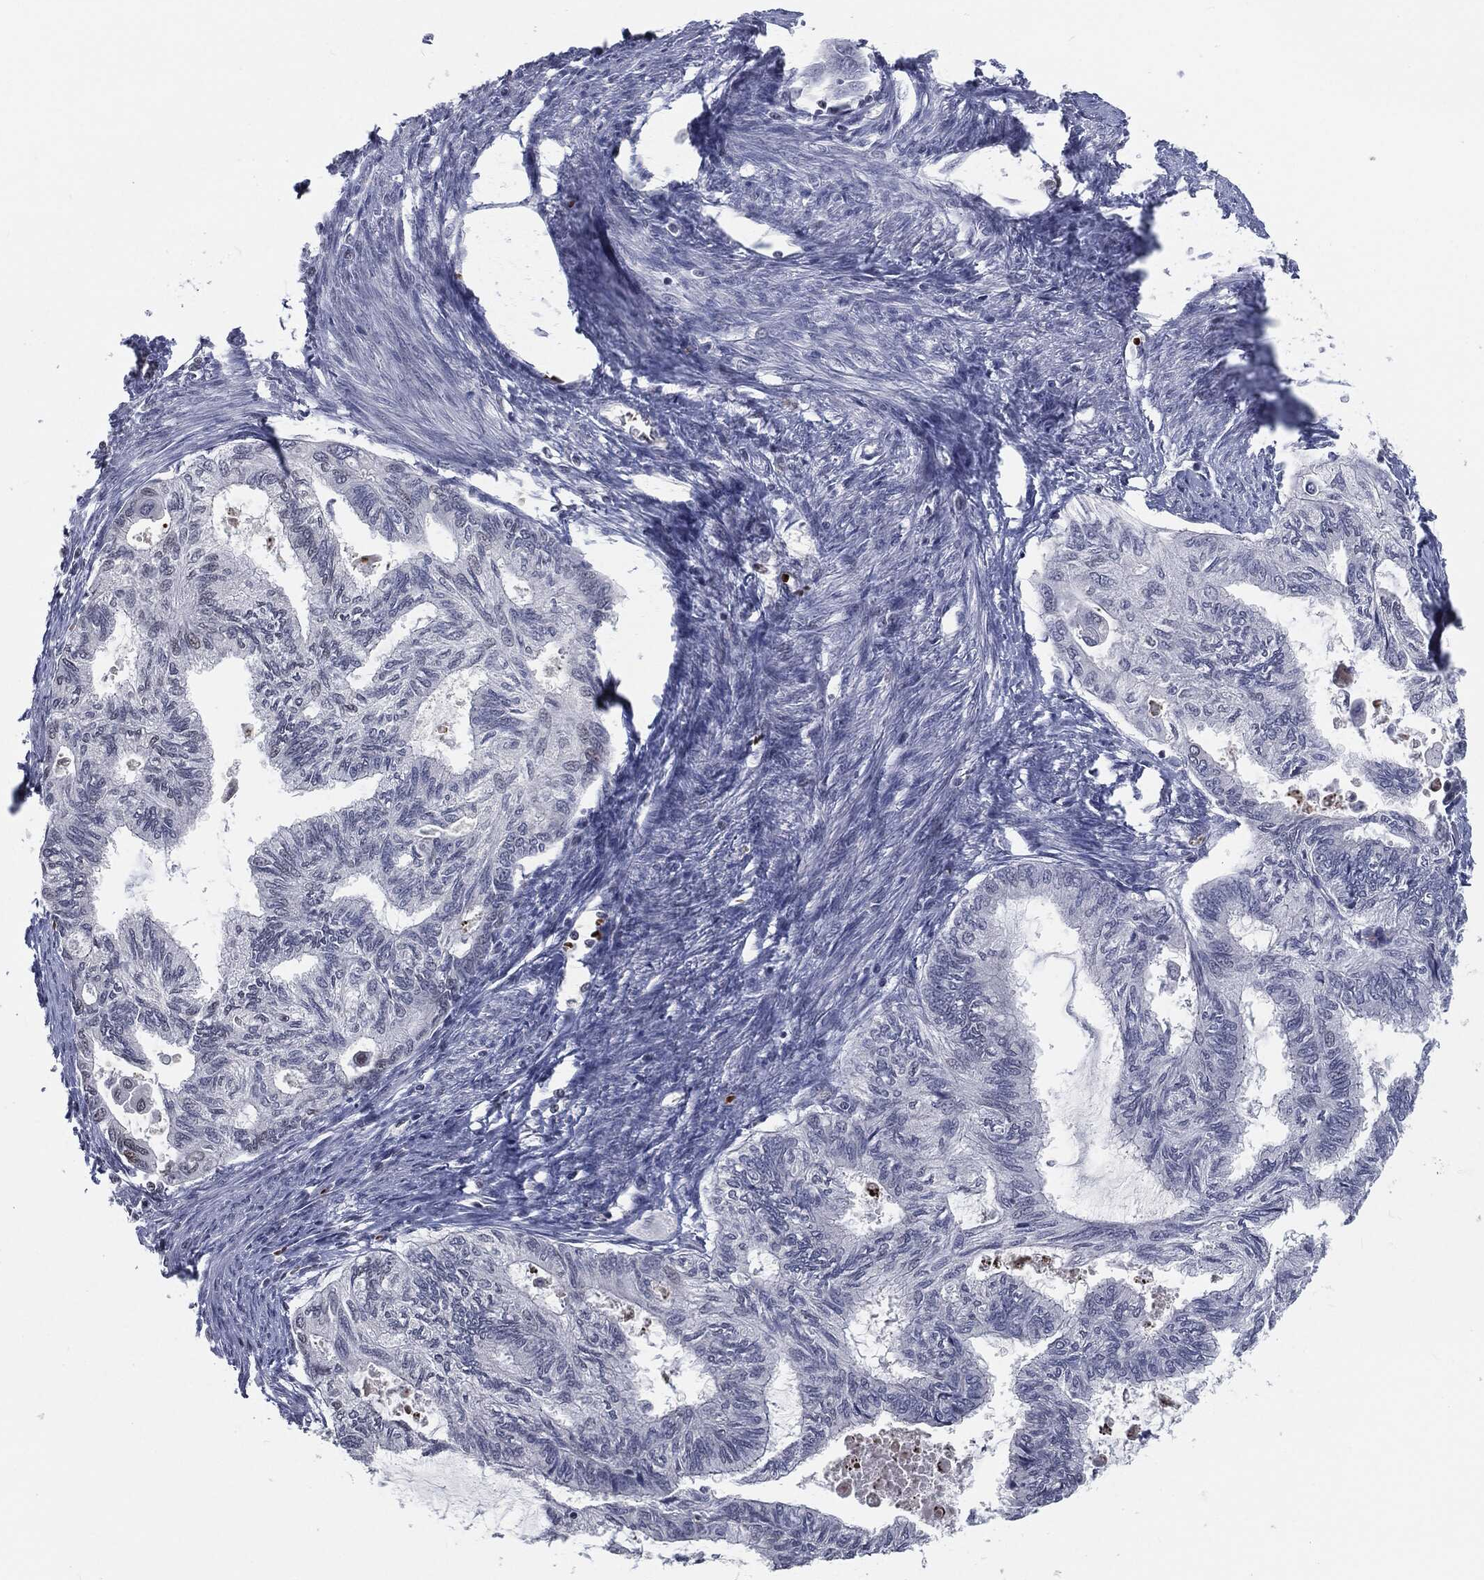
{"staining": {"intensity": "weak", "quantity": "25%-75%", "location": "nuclear"}, "tissue": "endometrial cancer", "cell_type": "Tumor cells", "image_type": "cancer", "snomed": [{"axis": "morphology", "description": "Adenocarcinoma, NOS"}, {"axis": "topography", "description": "Endometrium"}], "caption": "Immunohistochemistry (IHC) (DAB (3,3'-diaminobenzidine)) staining of endometrial cancer reveals weak nuclear protein positivity in approximately 25%-75% of tumor cells.", "gene": "ANXA1", "patient": {"sex": "female", "age": 86}}